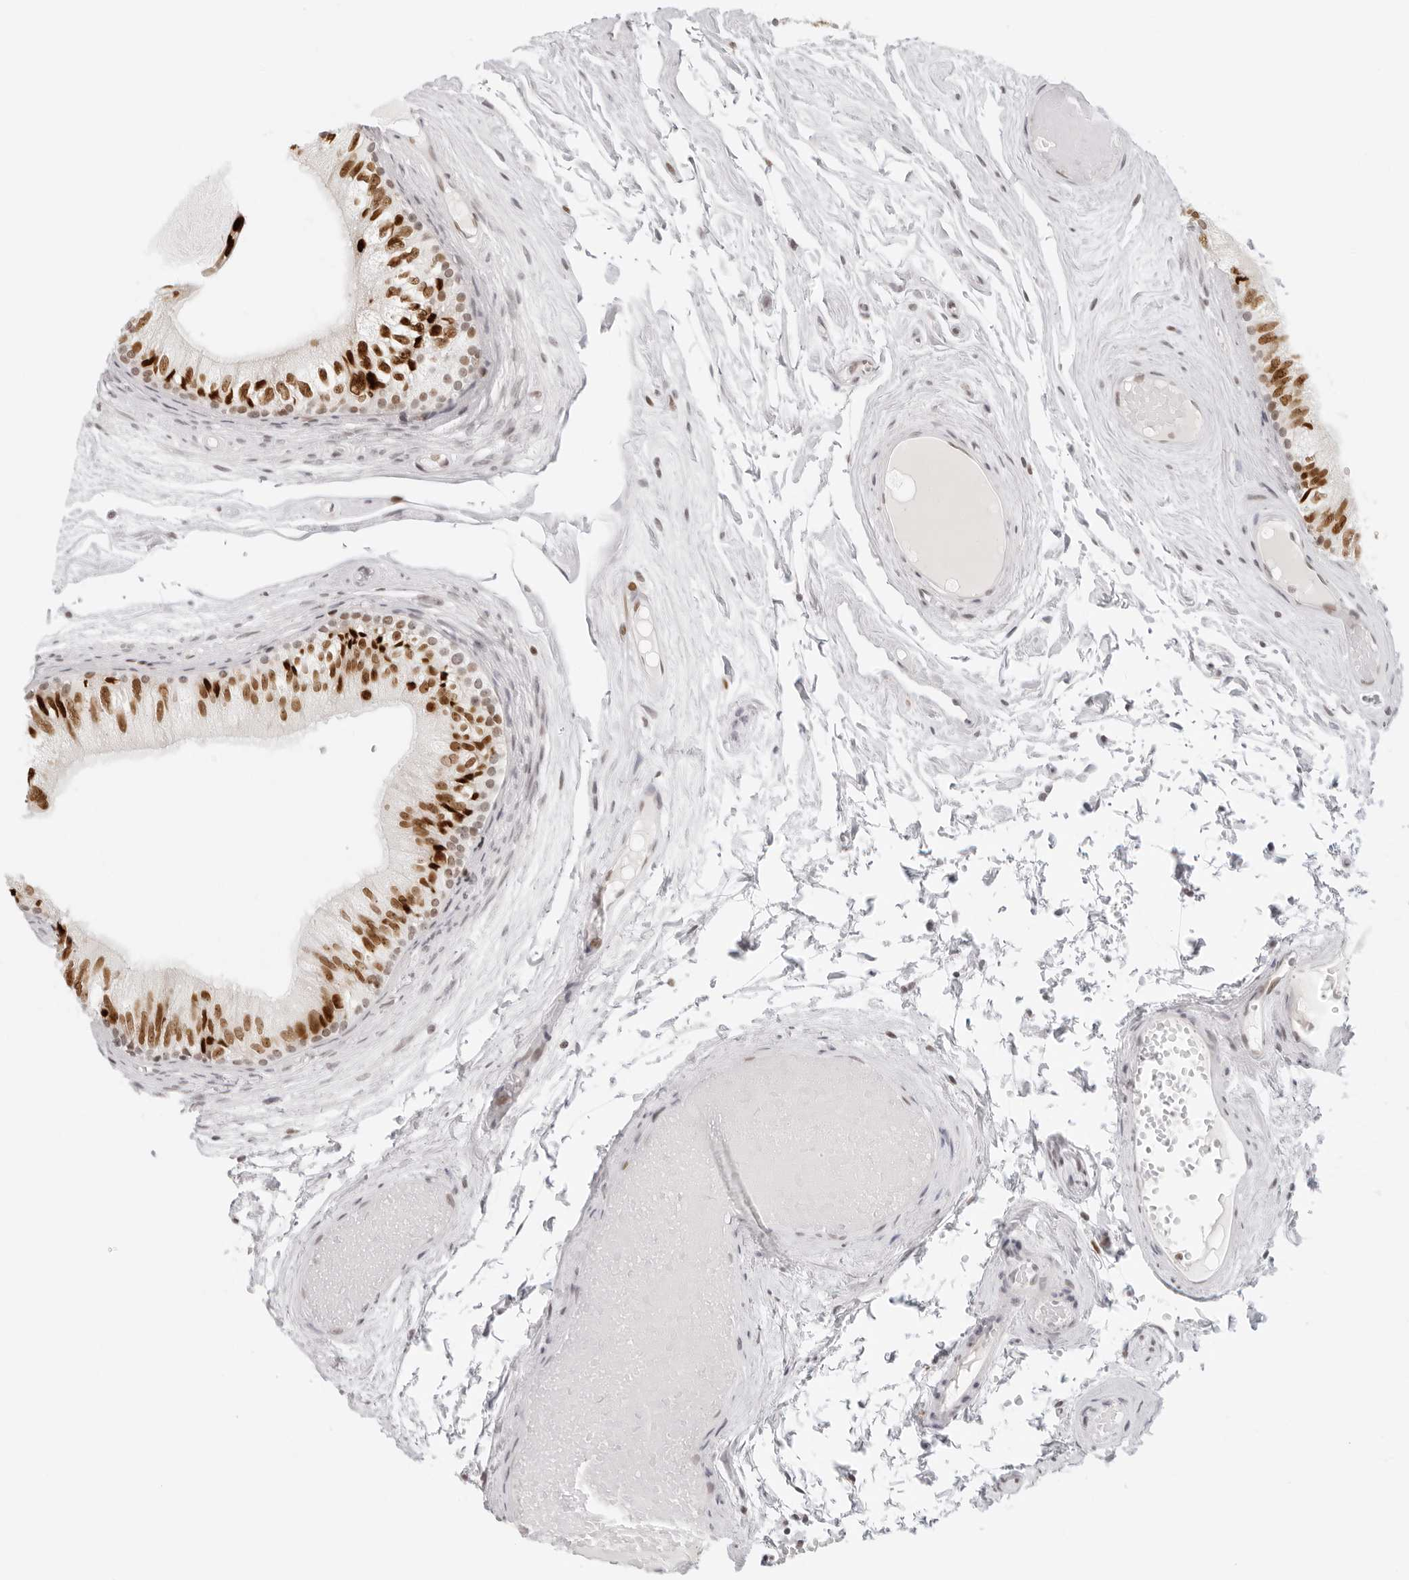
{"staining": {"intensity": "moderate", "quantity": ">75%", "location": "nuclear"}, "tissue": "epididymis", "cell_type": "Glandular cells", "image_type": "normal", "snomed": [{"axis": "morphology", "description": "Normal tissue, NOS"}, {"axis": "topography", "description": "Epididymis"}], "caption": "IHC histopathology image of benign human epididymis stained for a protein (brown), which displays medium levels of moderate nuclear staining in approximately >75% of glandular cells.", "gene": "RCC1", "patient": {"sex": "male", "age": 79}}